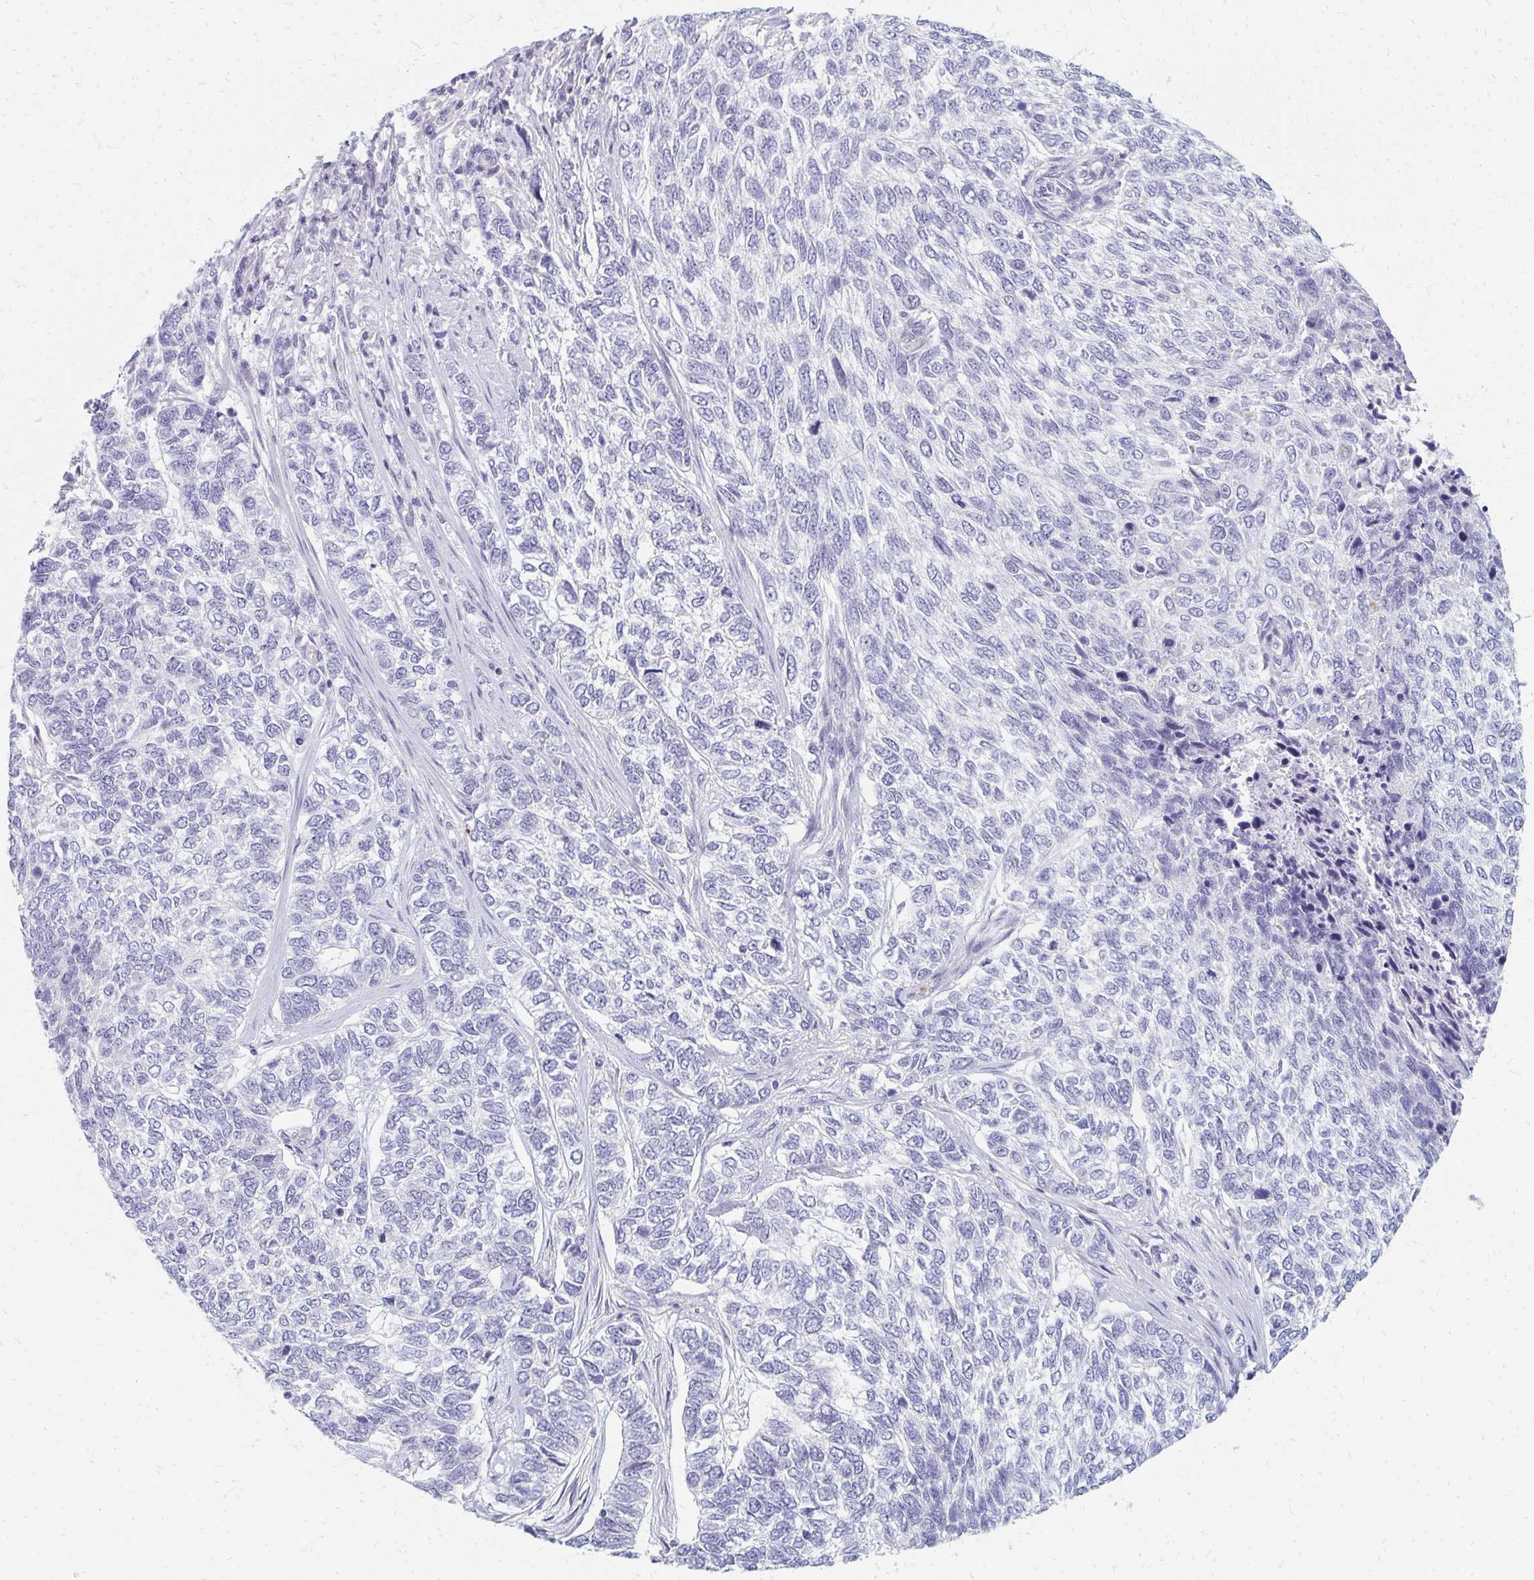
{"staining": {"intensity": "negative", "quantity": "none", "location": "none"}, "tissue": "skin cancer", "cell_type": "Tumor cells", "image_type": "cancer", "snomed": [{"axis": "morphology", "description": "Basal cell carcinoma"}, {"axis": "topography", "description": "Skin"}], "caption": "Immunohistochemical staining of basal cell carcinoma (skin) shows no significant positivity in tumor cells. (Brightfield microscopy of DAB (3,3'-diaminobenzidine) immunohistochemistry (IHC) at high magnification).", "gene": "OR10V1", "patient": {"sex": "female", "age": 65}}